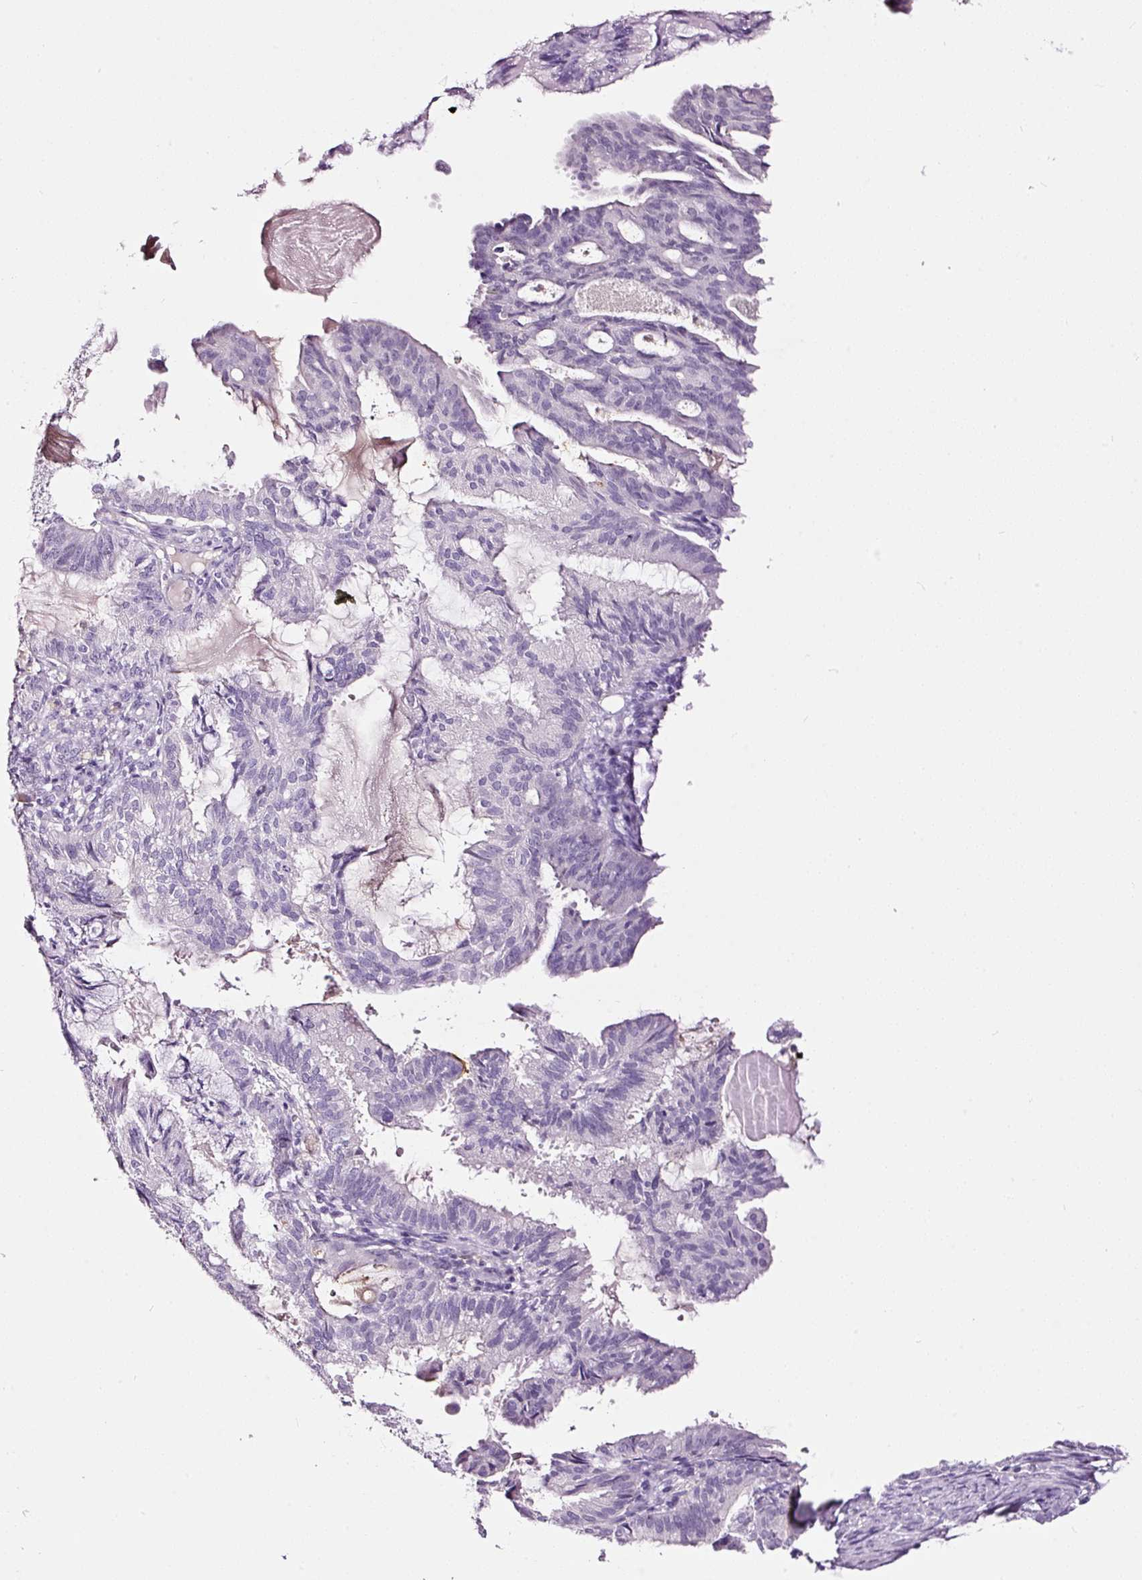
{"staining": {"intensity": "negative", "quantity": "none", "location": "none"}, "tissue": "endometrial cancer", "cell_type": "Tumor cells", "image_type": "cancer", "snomed": [{"axis": "morphology", "description": "Adenocarcinoma, NOS"}, {"axis": "topography", "description": "Endometrium"}], "caption": "This is an immunohistochemistry photomicrograph of endometrial adenocarcinoma. There is no expression in tumor cells.", "gene": "LAMP3", "patient": {"sex": "female", "age": 86}}